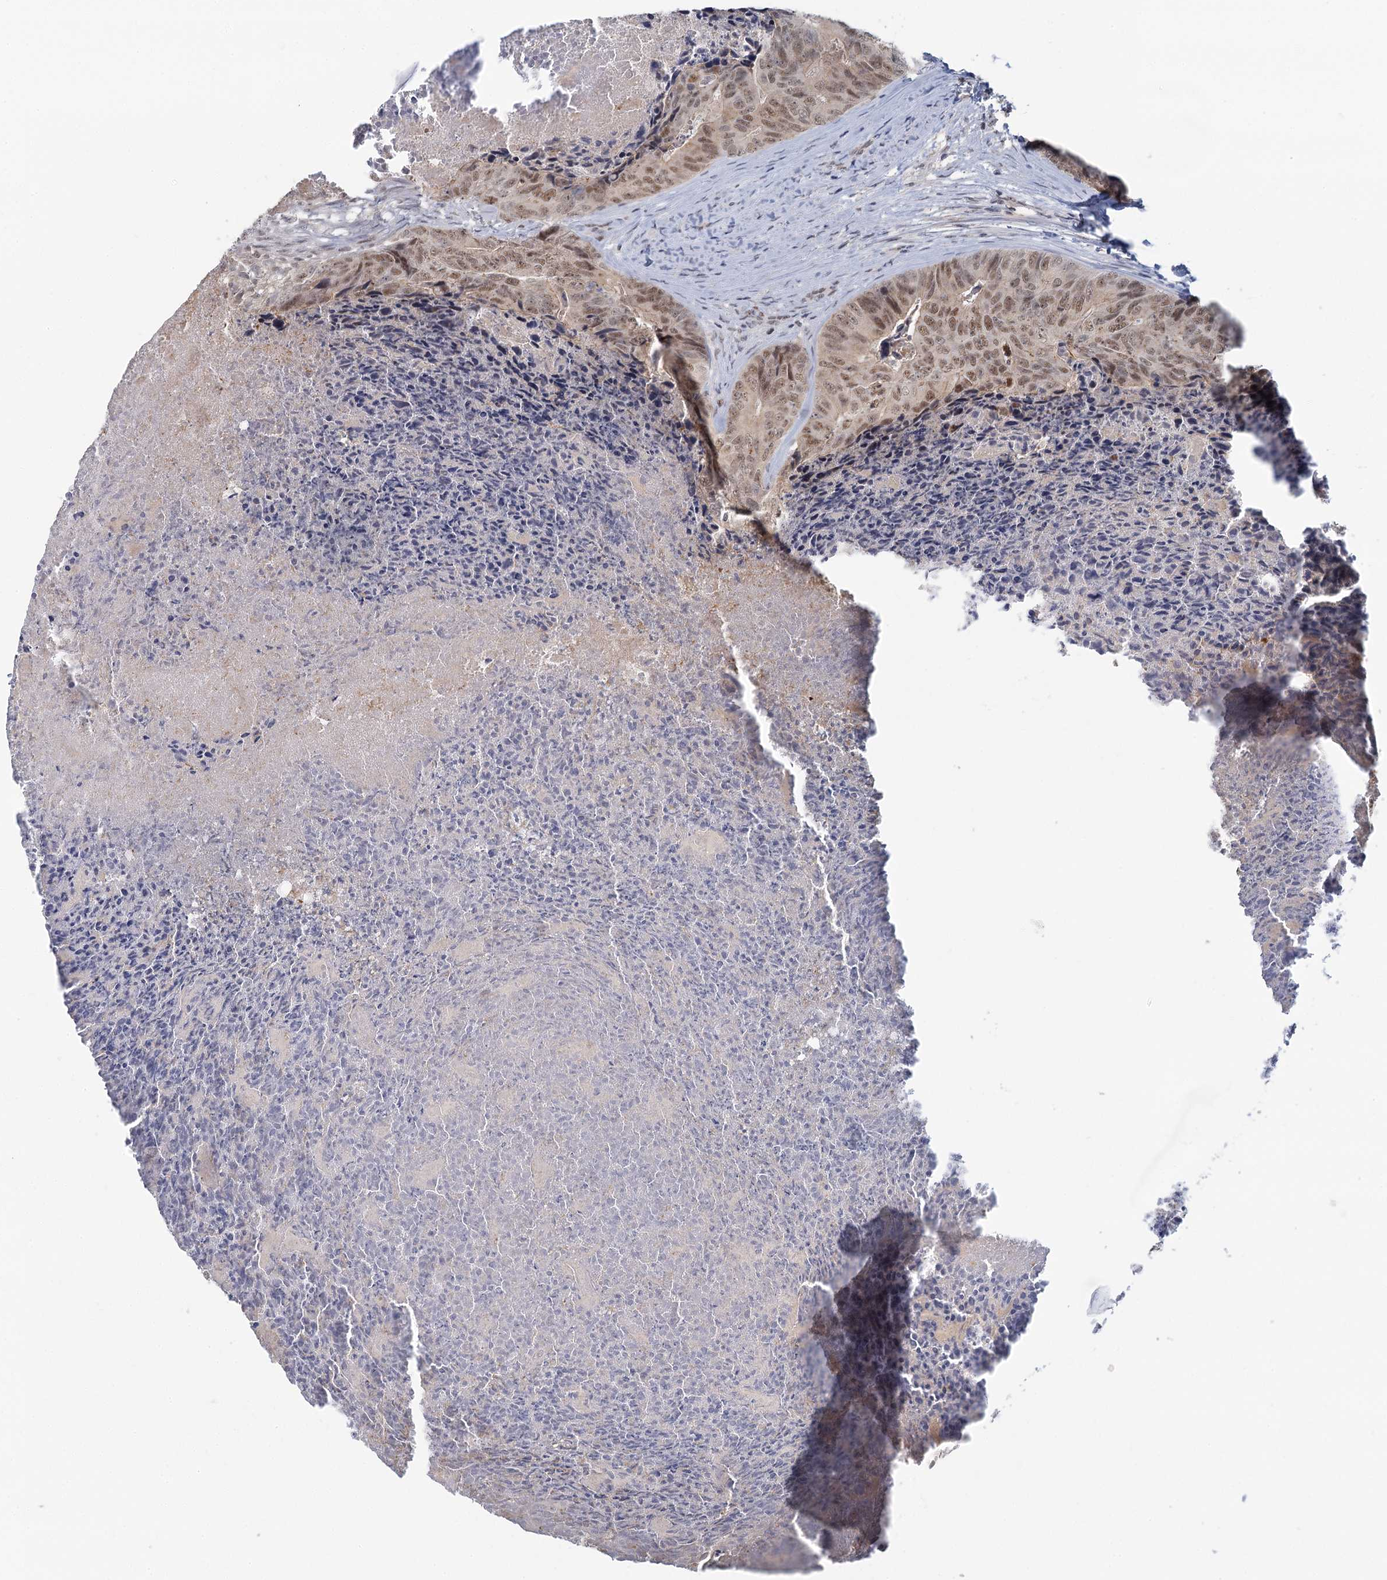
{"staining": {"intensity": "moderate", "quantity": ">75%", "location": "nuclear"}, "tissue": "colorectal cancer", "cell_type": "Tumor cells", "image_type": "cancer", "snomed": [{"axis": "morphology", "description": "Adenocarcinoma, NOS"}, {"axis": "topography", "description": "Colon"}], "caption": "Colorectal cancer (adenocarcinoma) stained for a protein (brown) demonstrates moderate nuclear positive positivity in approximately >75% of tumor cells.", "gene": "GPATCH11", "patient": {"sex": "female", "age": 67}}